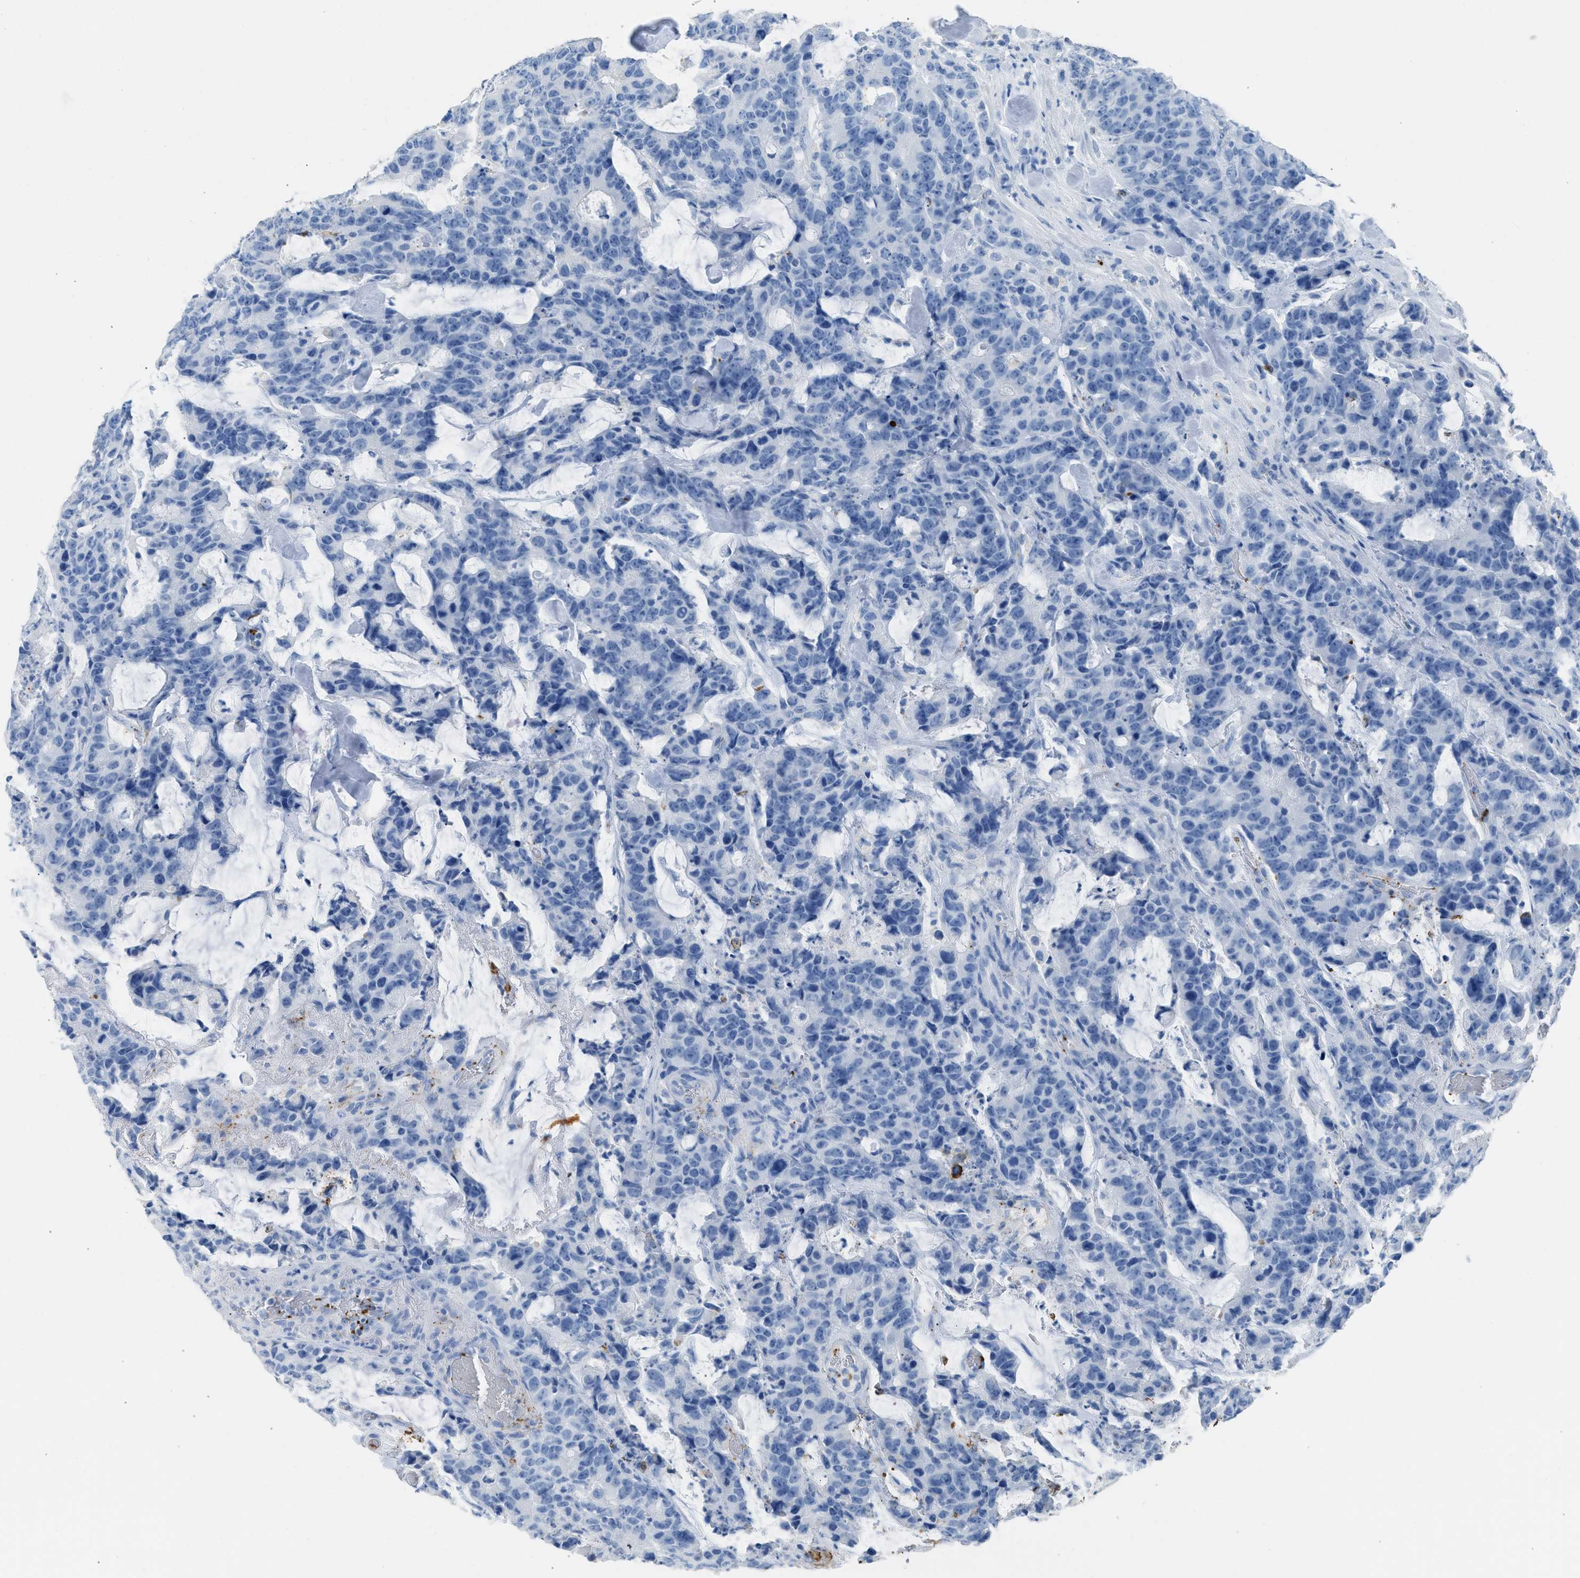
{"staining": {"intensity": "negative", "quantity": "none", "location": "none"}, "tissue": "colorectal cancer", "cell_type": "Tumor cells", "image_type": "cancer", "snomed": [{"axis": "morphology", "description": "Adenocarcinoma, NOS"}, {"axis": "topography", "description": "Colon"}], "caption": "Immunohistochemical staining of adenocarcinoma (colorectal) reveals no significant expression in tumor cells.", "gene": "FAIM2", "patient": {"sex": "female", "age": 86}}